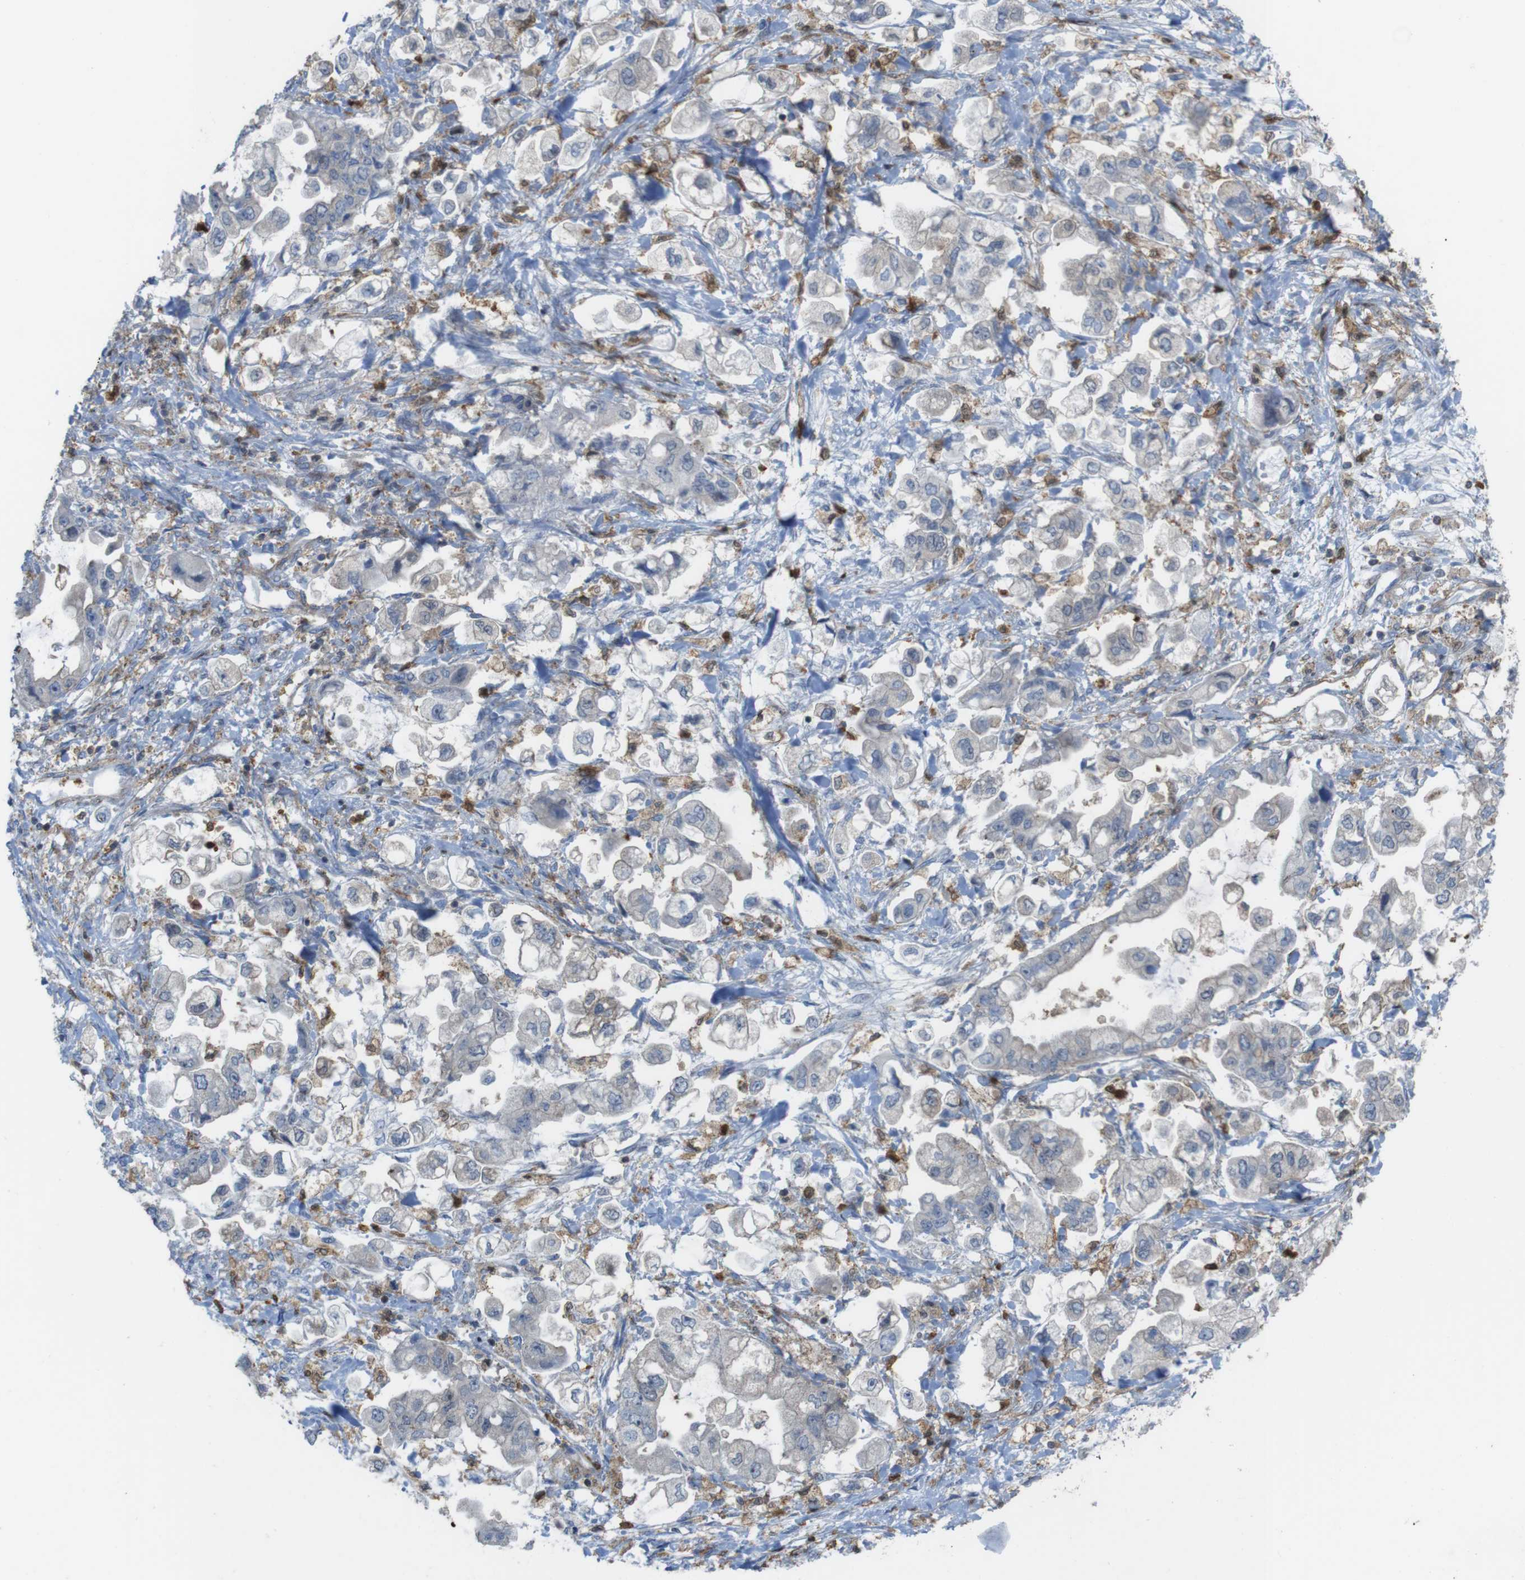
{"staining": {"intensity": "moderate", "quantity": ">75%", "location": "cytoplasmic/membranous"}, "tissue": "stomach cancer", "cell_type": "Tumor cells", "image_type": "cancer", "snomed": [{"axis": "morphology", "description": "Normal tissue, NOS"}, {"axis": "morphology", "description": "Adenocarcinoma, NOS"}, {"axis": "topography", "description": "Stomach"}], "caption": "Stomach adenocarcinoma tissue reveals moderate cytoplasmic/membranous expression in about >75% of tumor cells", "gene": "PRKCD", "patient": {"sex": "male", "age": 62}}